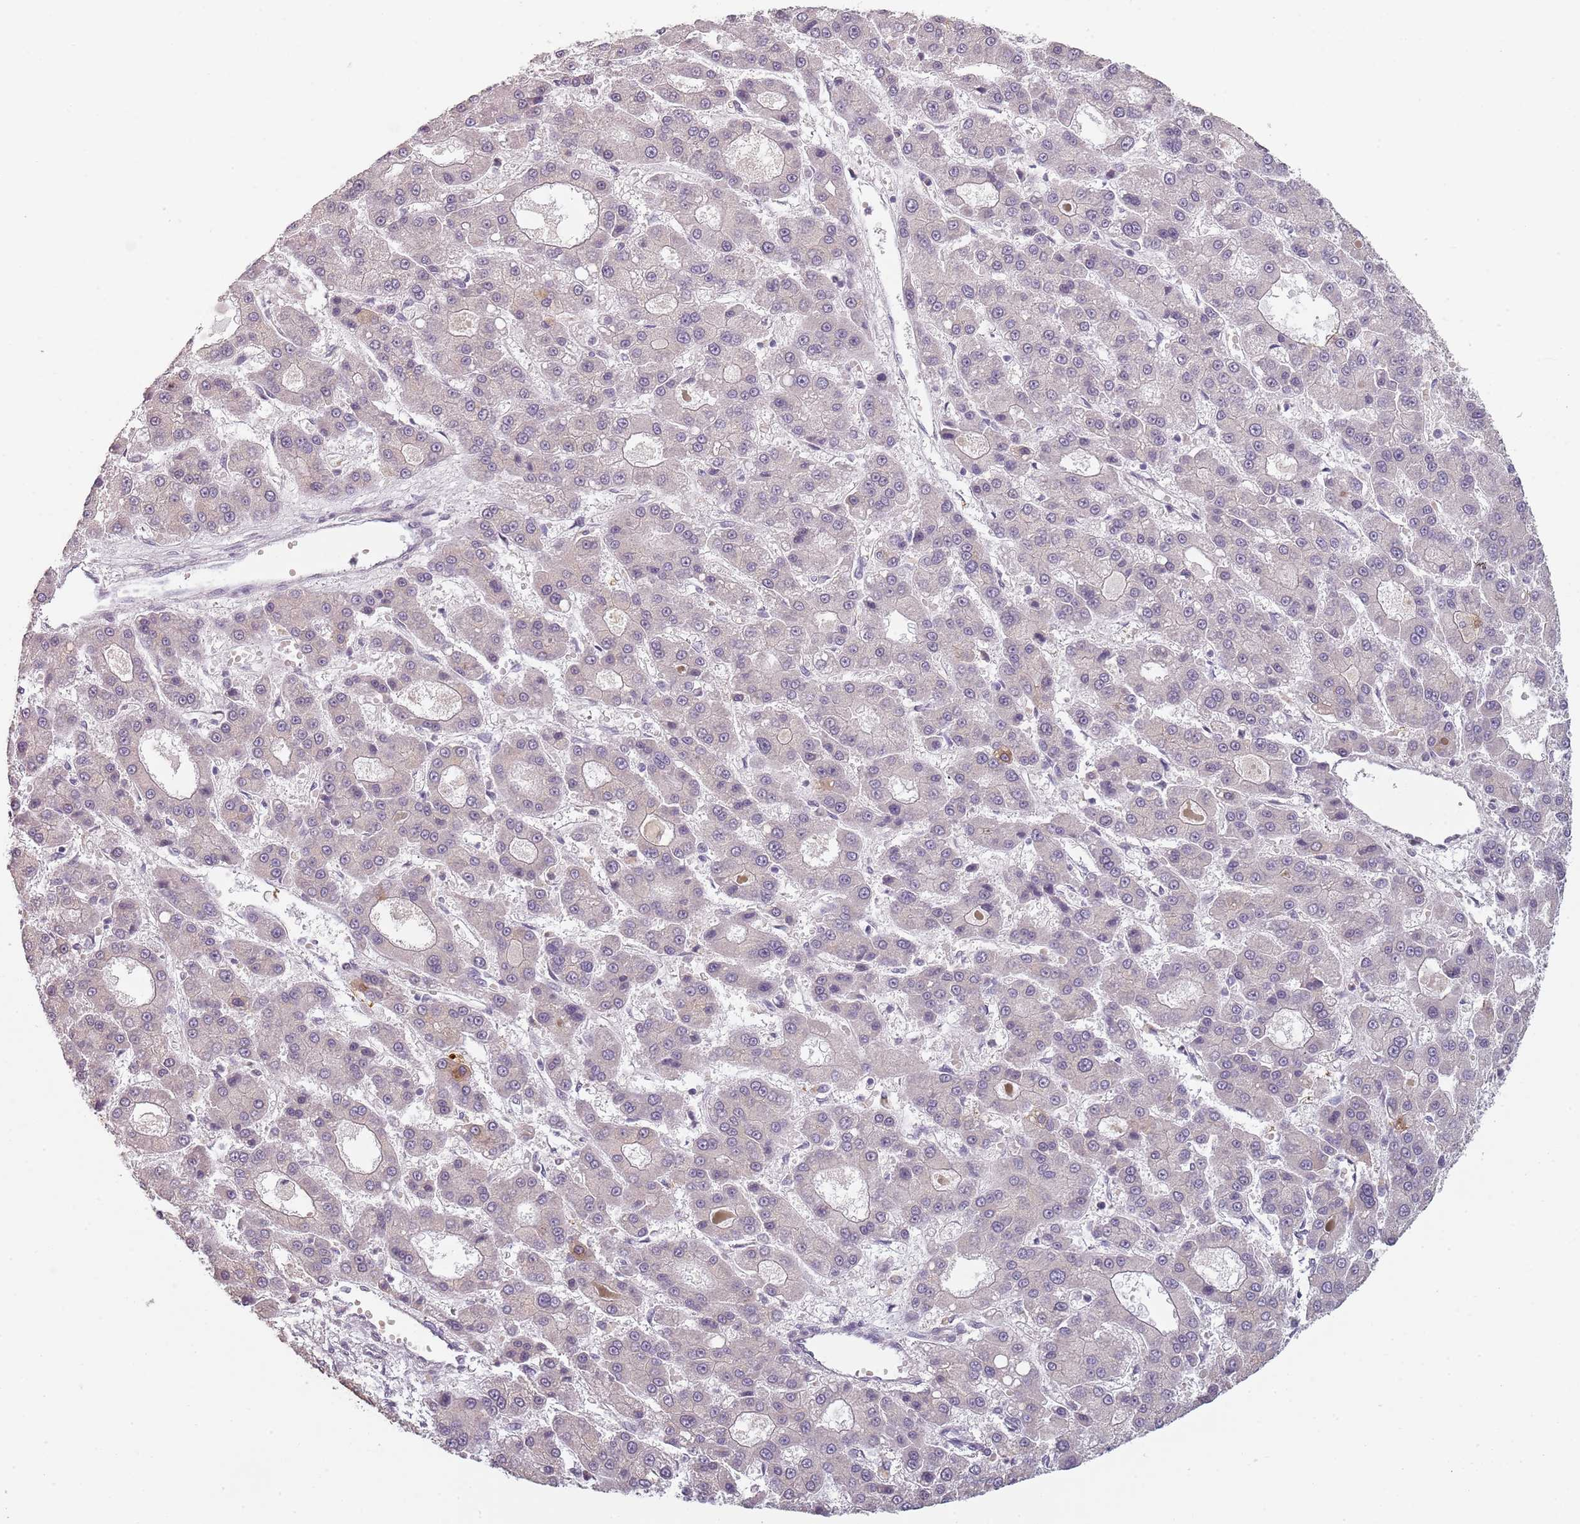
{"staining": {"intensity": "negative", "quantity": "none", "location": "none"}, "tissue": "liver cancer", "cell_type": "Tumor cells", "image_type": "cancer", "snomed": [{"axis": "morphology", "description": "Carcinoma, Hepatocellular, NOS"}, {"axis": "topography", "description": "Liver"}], "caption": "Image shows no protein positivity in tumor cells of liver hepatocellular carcinoma tissue.", "gene": "CC2D2B", "patient": {"sex": "male", "age": 70}}